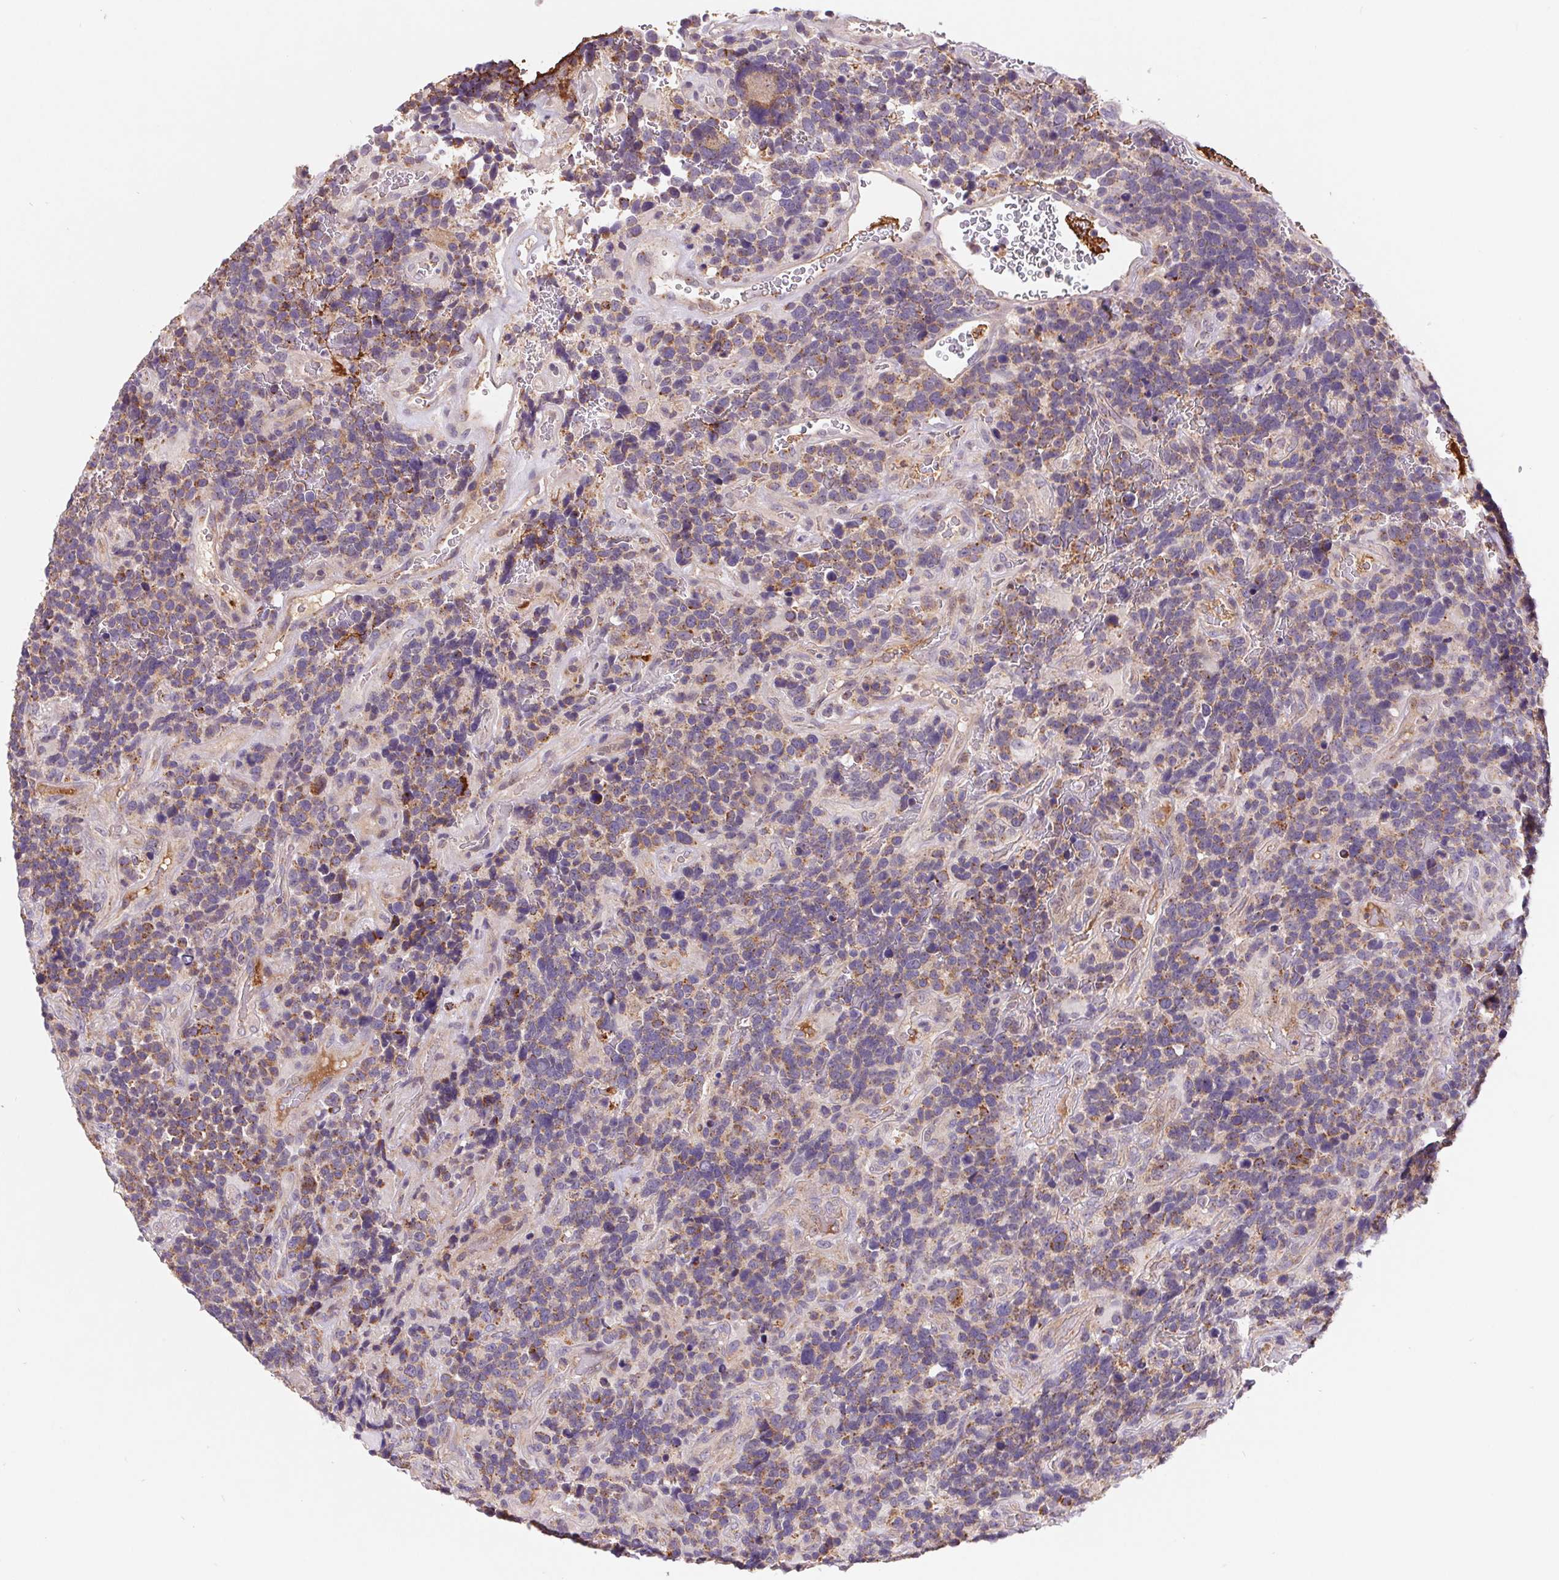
{"staining": {"intensity": "weak", "quantity": "25%-75%", "location": "cytoplasmic/membranous"}, "tissue": "glioma", "cell_type": "Tumor cells", "image_type": "cancer", "snomed": [{"axis": "morphology", "description": "Glioma, malignant, High grade"}, {"axis": "topography", "description": "Brain"}], "caption": "Immunohistochemical staining of human glioma displays low levels of weak cytoplasmic/membranous staining in approximately 25%-75% of tumor cells.", "gene": "EMC6", "patient": {"sex": "male", "age": 33}}